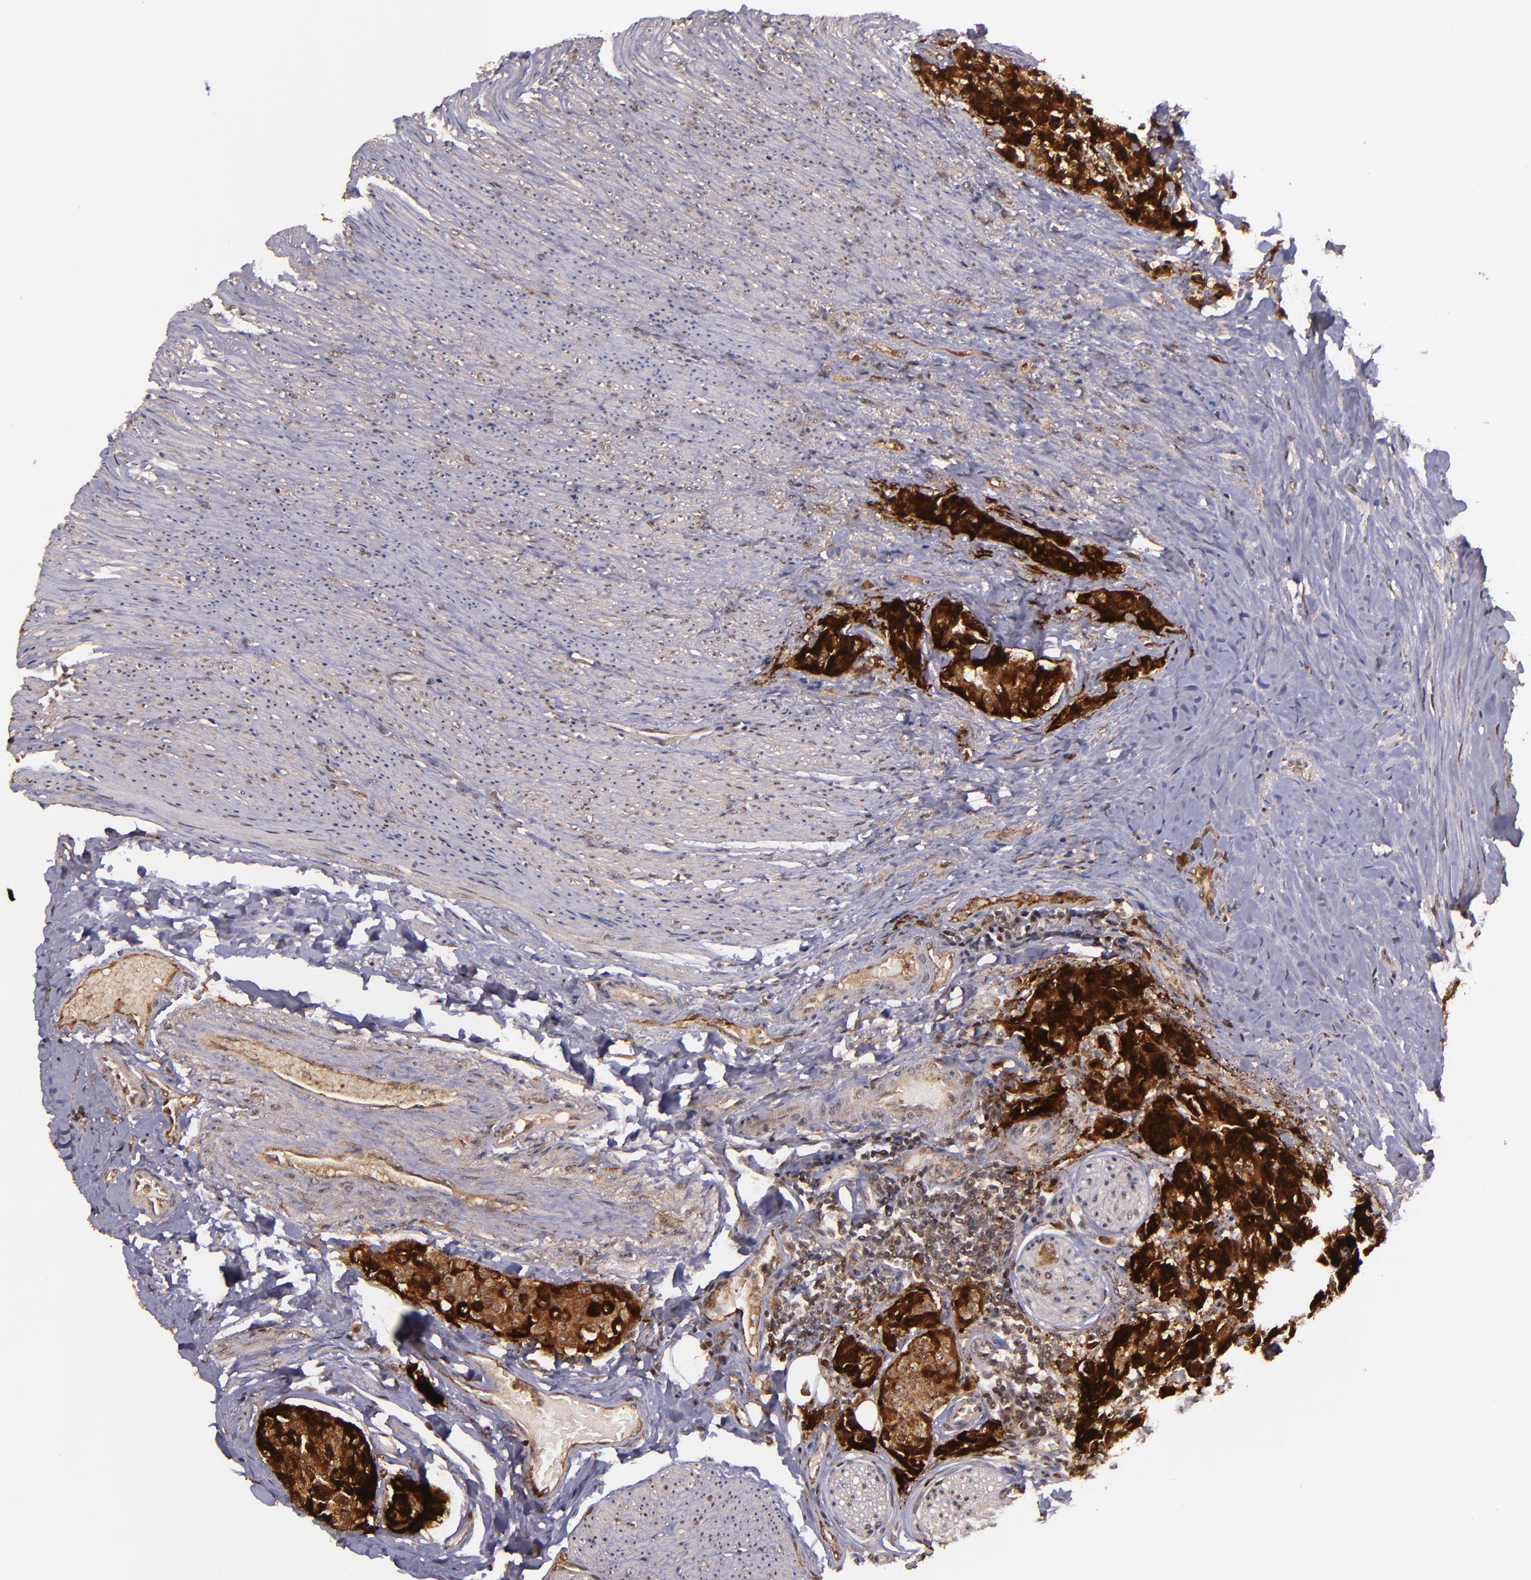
{"staining": {"intensity": "strong", "quantity": ">75%", "location": "cytoplasmic/membranous"}, "tissue": "carcinoid", "cell_type": "Tumor cells", "image_type": "cancer", "snomed": [{"axis": "morphology", "description": "Carcinoid, malignant, NOS"}, {"axis": "topography", "description": "Colon"}], "caption": "Immunohistochemistry of human carcinoid (malignant) displays high levels of strong cytoplasmic/membranous expression in about >75% of tumor cells. (brown staining indicates protein expression, while blue staining denotes nuclei).", "gene": "RIOK3", "patient": {"sex": "female", "age": 61}}